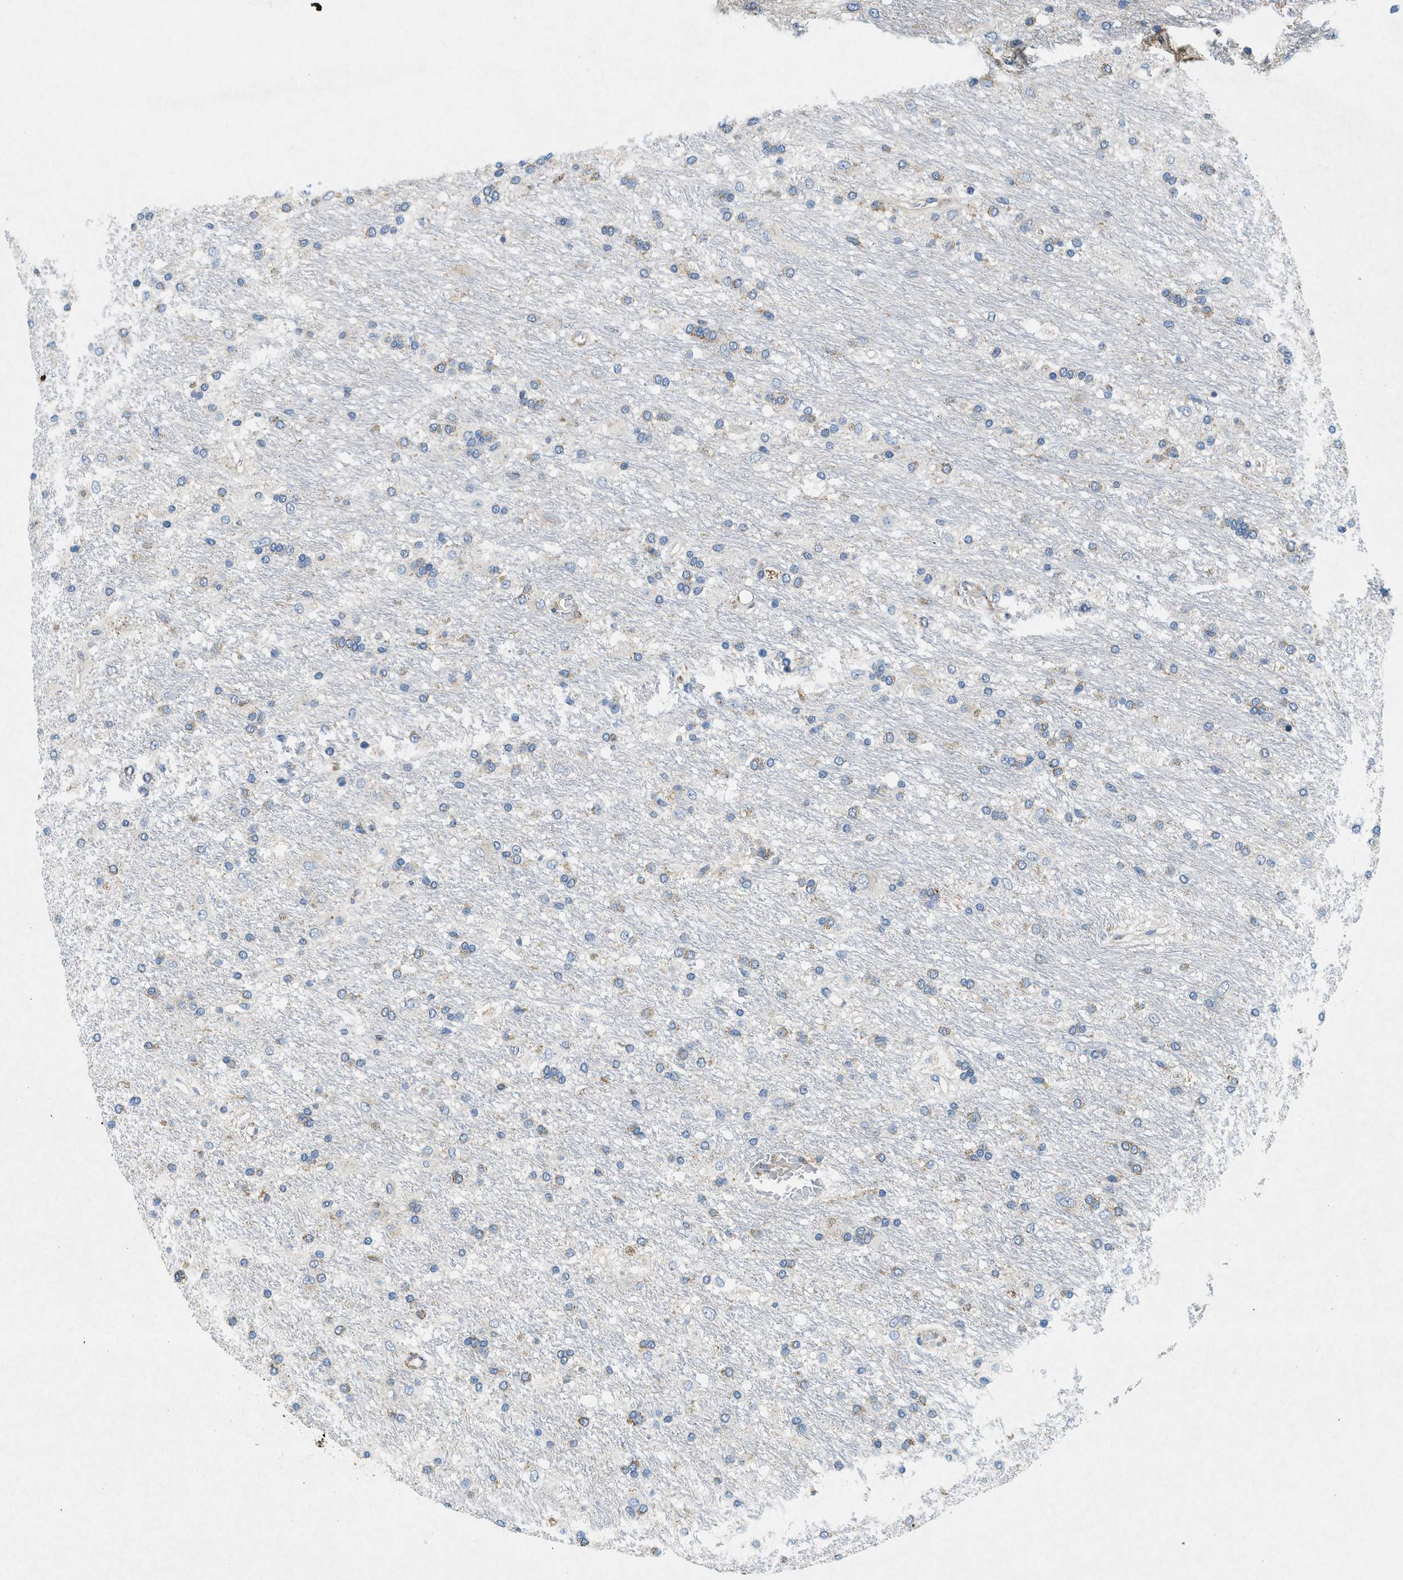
{"staining": {"intensity": "weak", "quantity": "<25%", "location": "cytoplasmic/membranous"}, "tissue": "glioma", "cell_type": "Tumor cells", "image_type": "cancer", "snomed": [{"axis": "morphology", "description": "Glioma, malignant, Low grade"}, {"axis": "topography", "description": "Brain"}], "caption": "There is no significant staining in tumor cells of malignant low-grade glioma.", "gene": "CSPG4", "patient": {"sex": "male", "age": 77}}